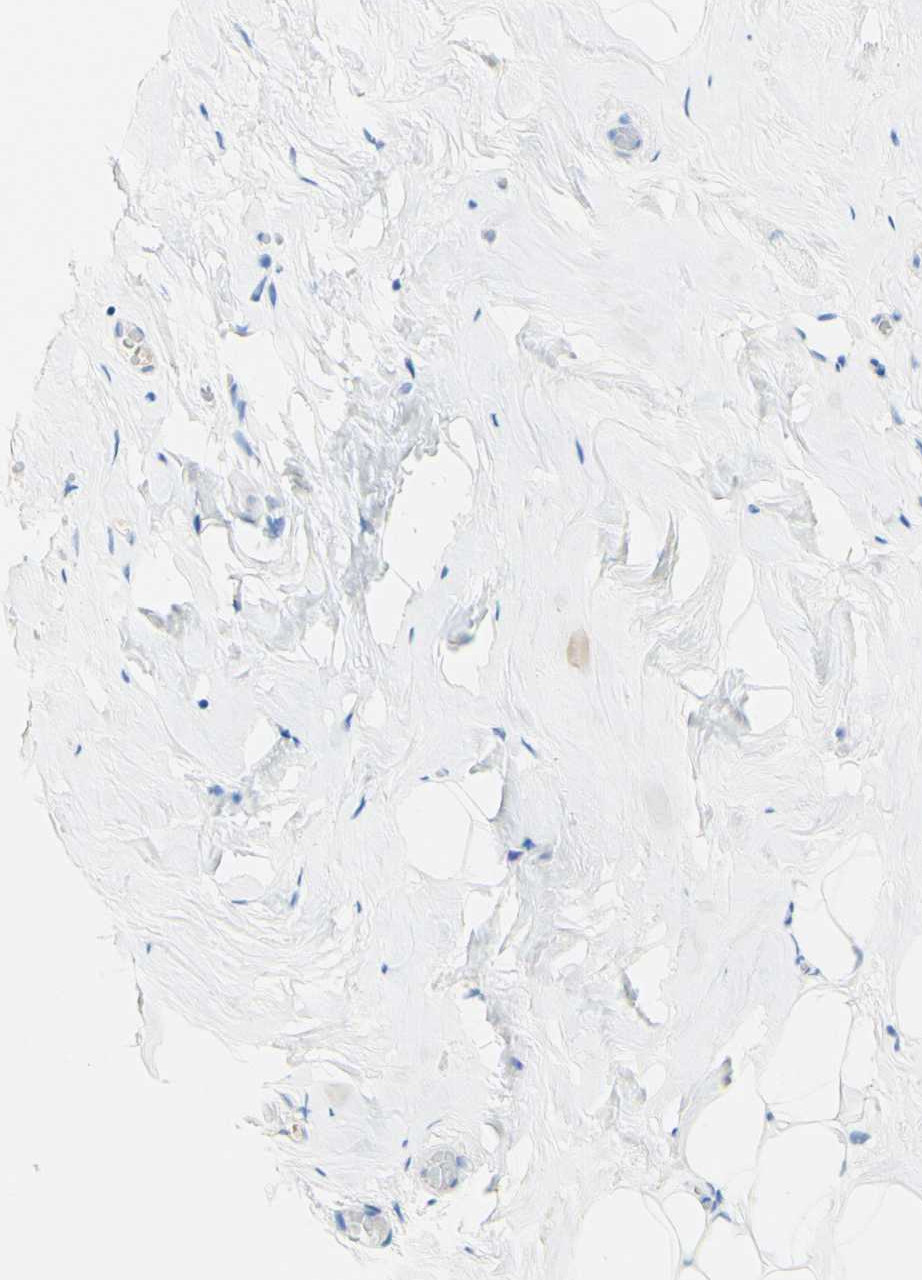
{"staining": {"intensity": "negative", "quantity": "none", "location": "none"}, "tissue": "breast", "cell_type": "Adipocytes", "image_type": "normal", "snomed": [{"axis": "morphology", "description": "Normal tissue, NOS"}, {"axis": "topography", "description": "Breast"}], "caption": "Immunohistochemistry (IHC) of unremarkable breast shows no positivity in adipocytes. (Stains: DAB immunohistochemistry (IHC) with hematoxylin counter stain, Microscopy: brightfield microscopy at high magnification).", "gene": "PIGR", "patient": {"sex": "female", "age": 75}}